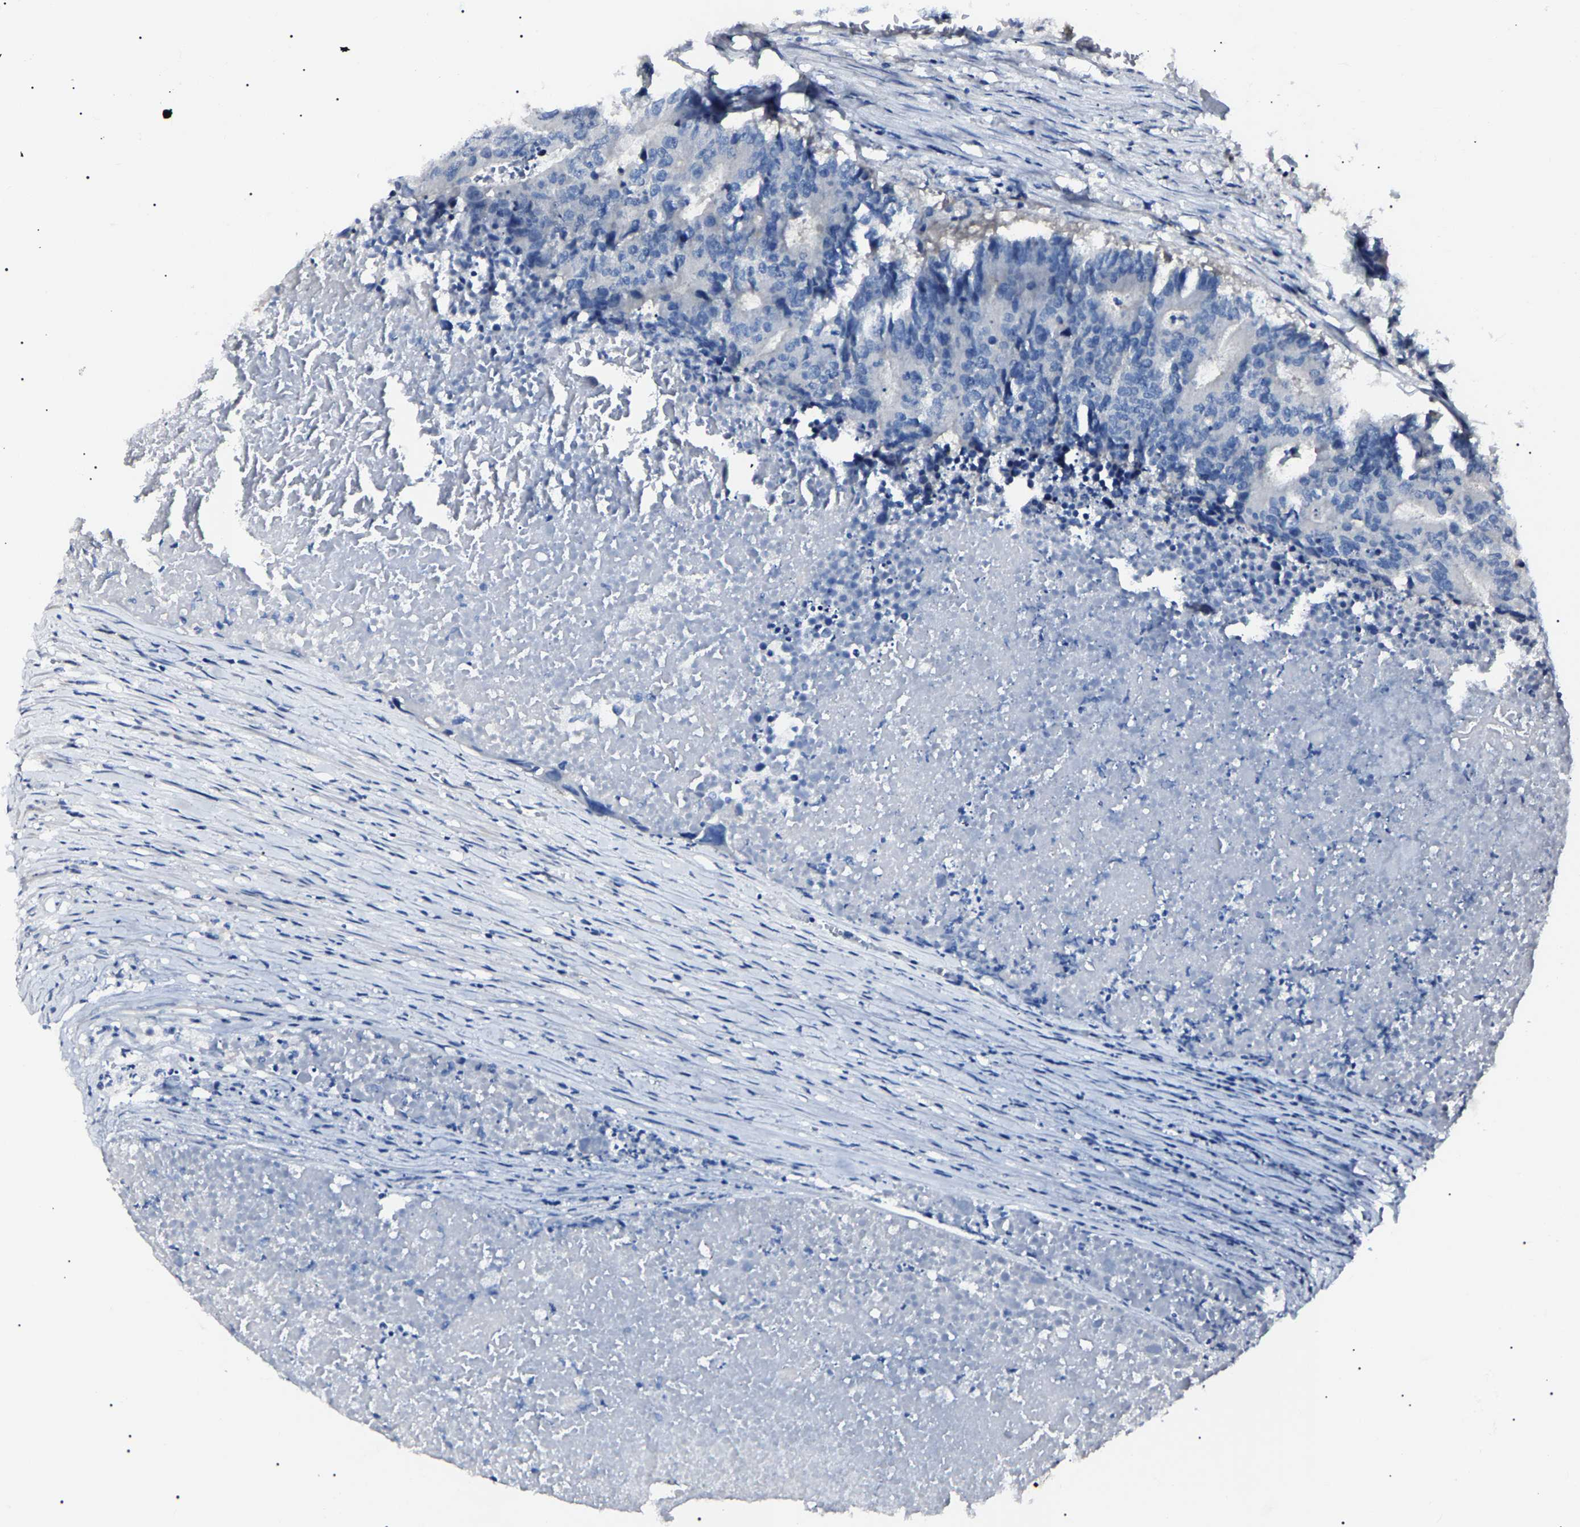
{"staining": {"intensity": "negative", "quantity": "none", "location": "none"}, "tissue": "colorectal cancer", "cell_type": "Tumor cells", "image_type": "cancer", "snomed": [{"axis": "morphology", "description": "Adenocarcinoma, NOS"}, {"axis": "topography", "description": "Colon"}], "caption": "Protein analysis of colorectal adenocarcinoma displays no significant expression in tumor cells.", "gene": "KLHL42", "patient": {"sex": "male", "age": 87}}